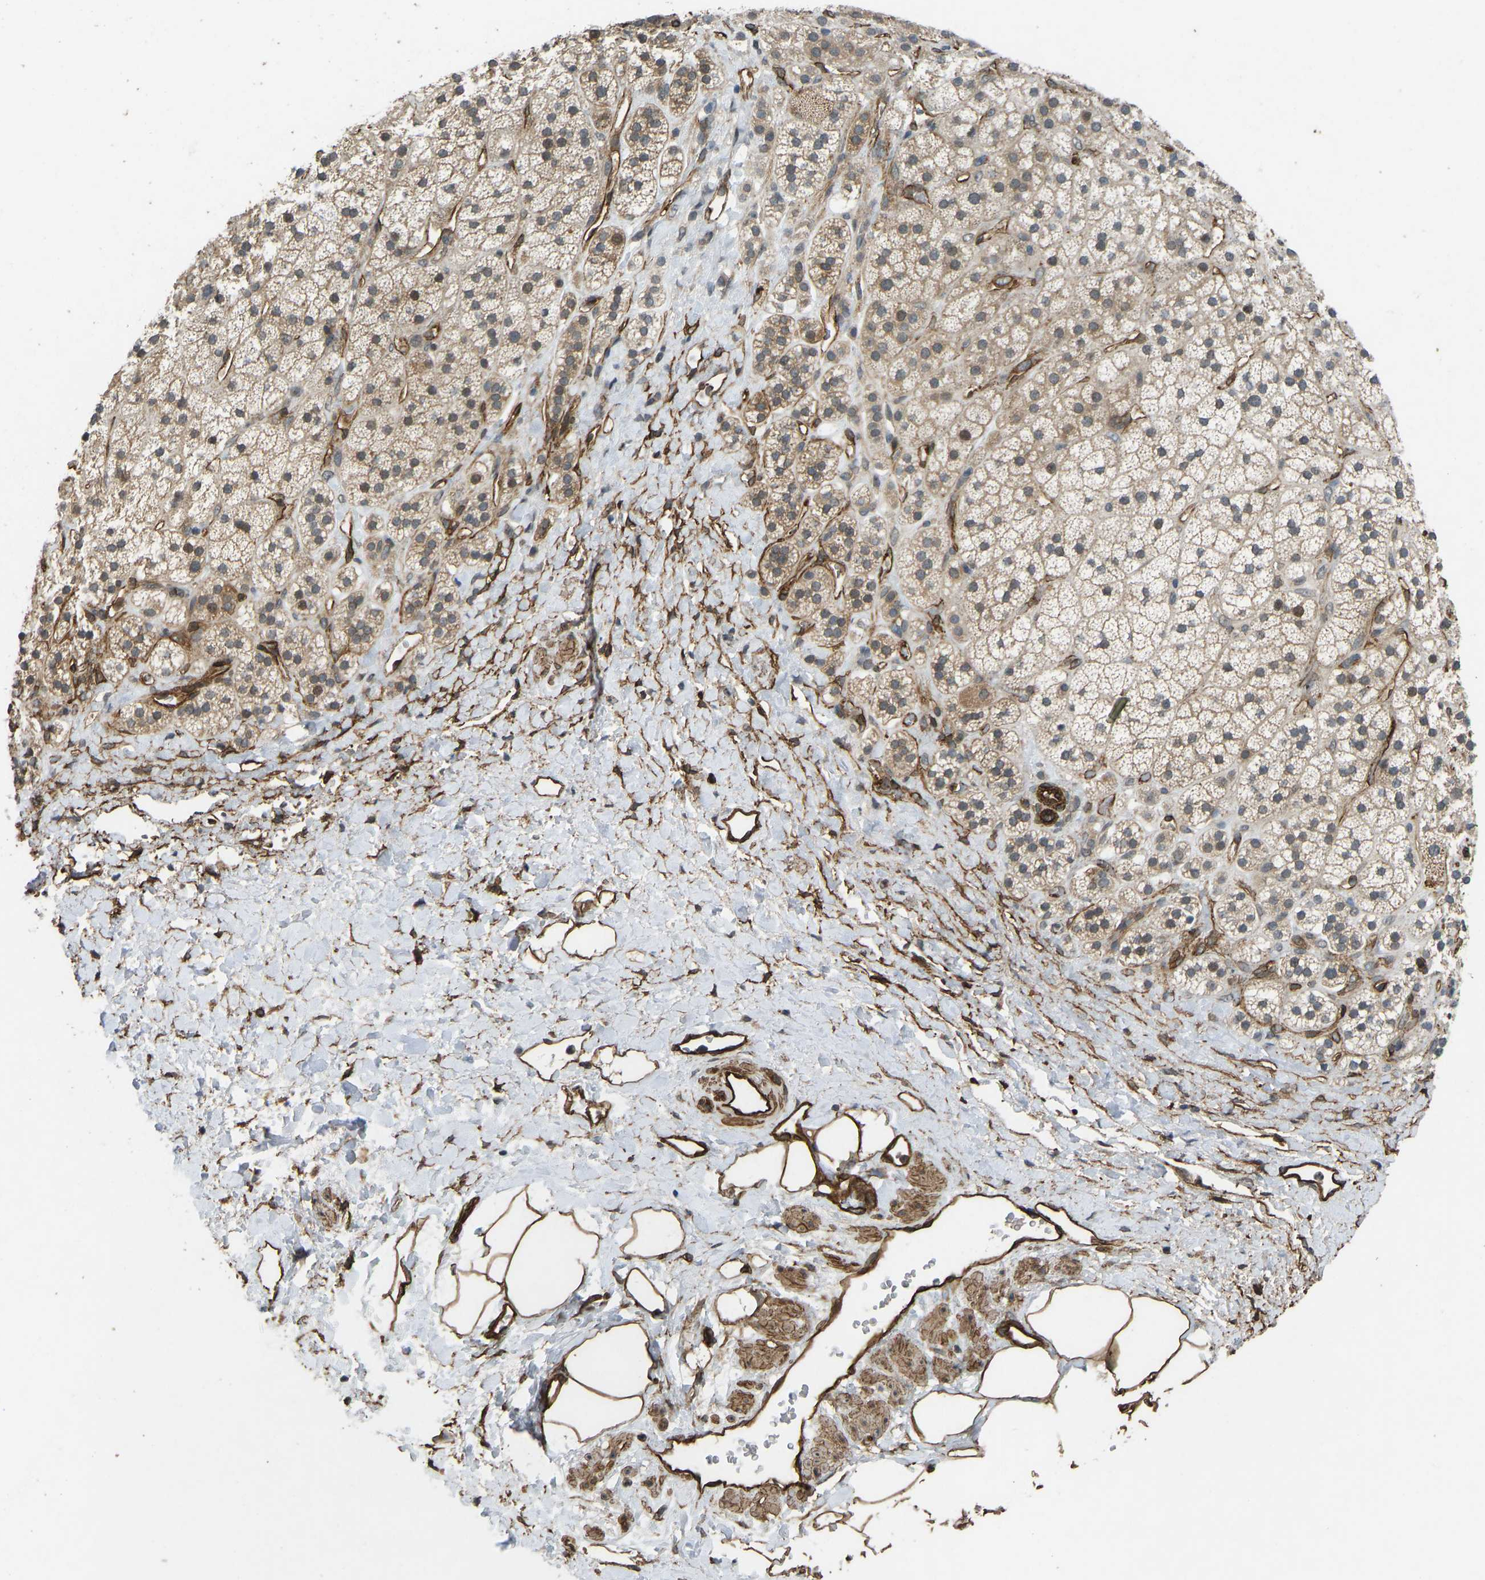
{"staining": {"intensity": "weak", "quantity": ">75%", "location": "cytoplasmic/membranous"}, "tissue": "adrenal gland", "cell_type": "Glandular cells", "image_type": "normal", "snomed": [{"axis": "morphology", "description": "Normal tissue, NOS"}, {"axis": "topography", "description": "Adrenal gland"}], "caption": "Adrenal gland stained with IHC exhibits weak cytoplasmic/membranous expression in about >75% of glandular cells. (Stains: DAB in brown, nuclei in blue, Microscopy: brightfield microscopy at high magnification).", "gene": "NMB", "patient": {"sex": "male", "age": 56}}